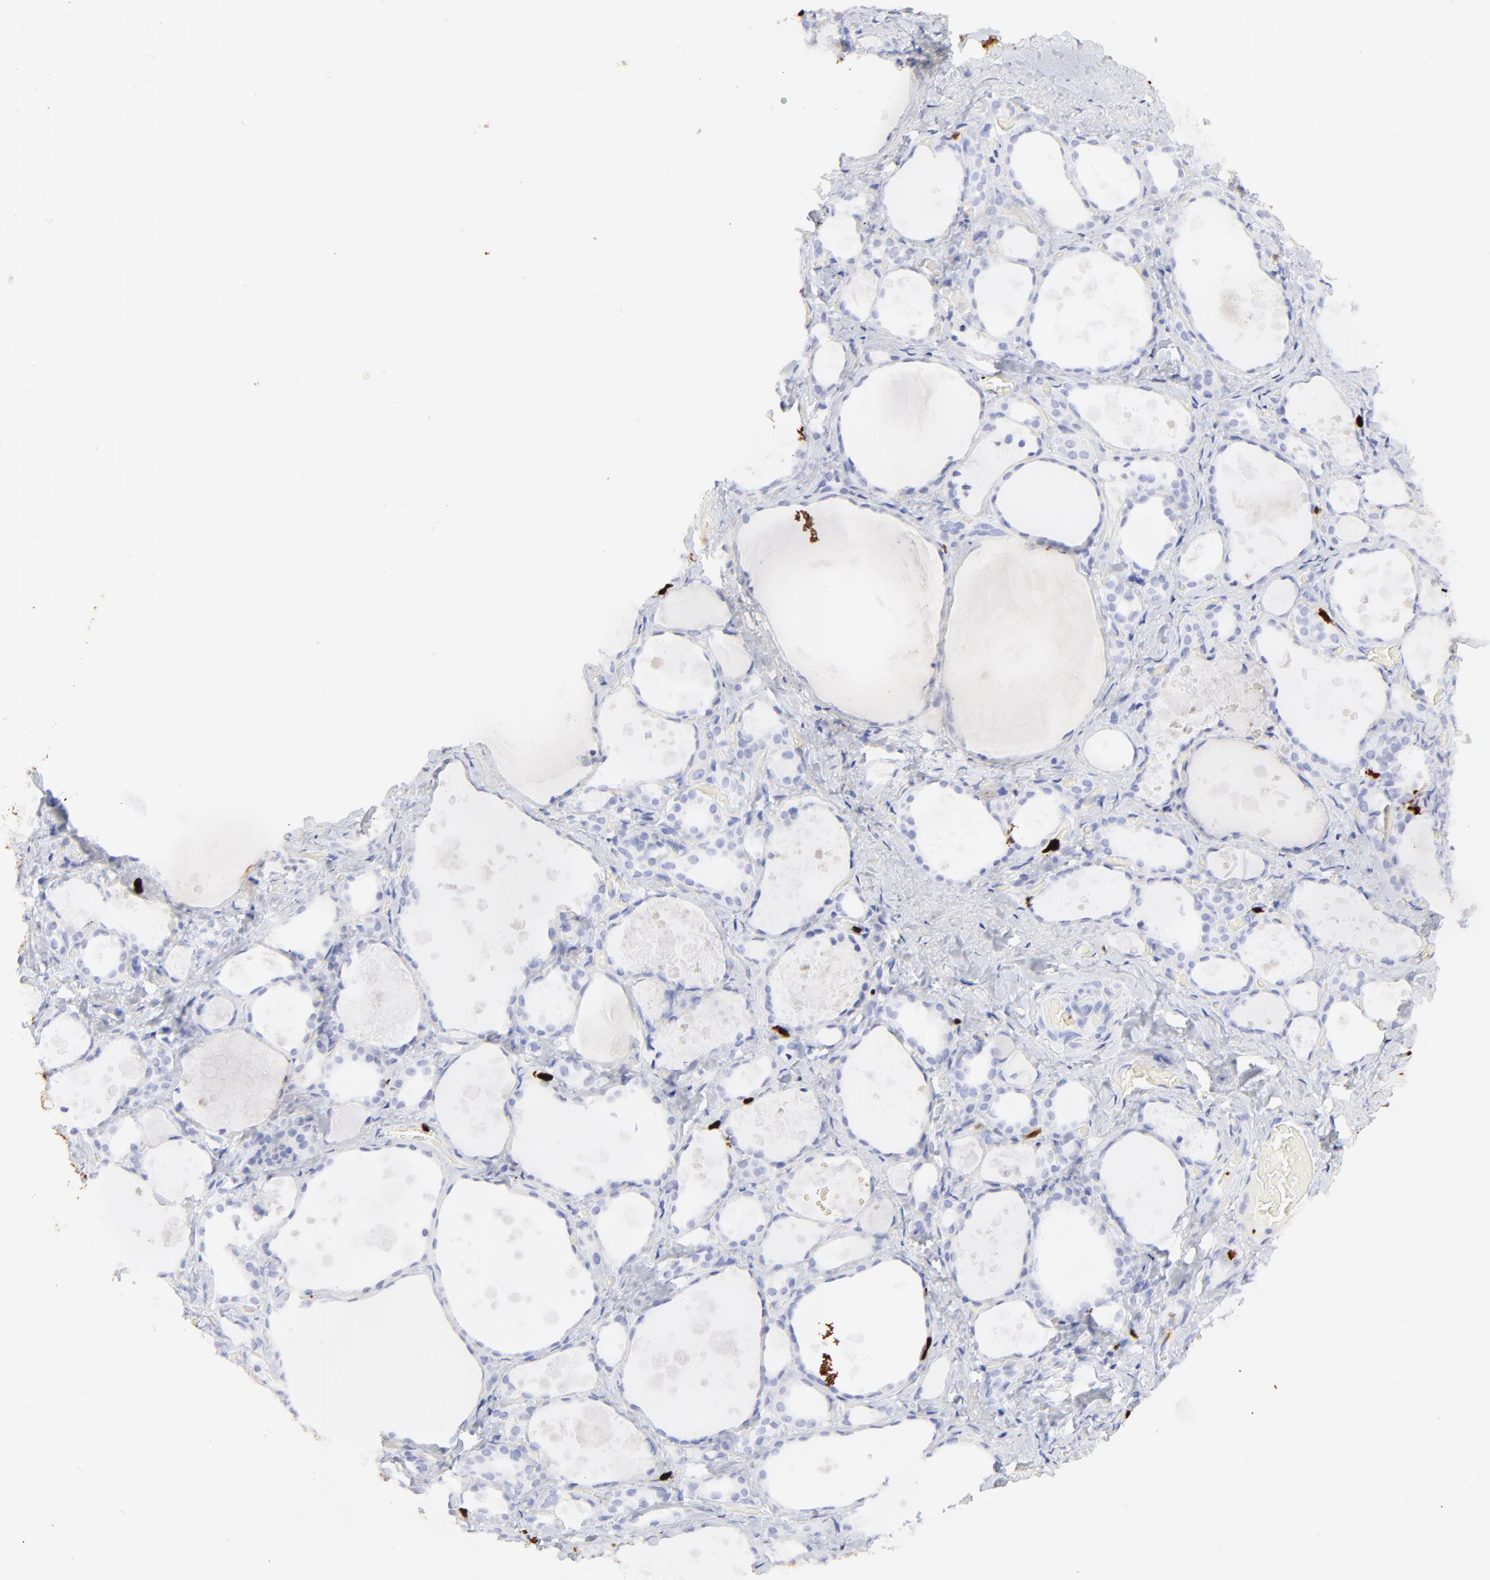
{"staining": {"intensity": "negative", "quantity": "none", "location": "none"}, "tissue": "thyroid gland", "cell_type": "Glandular cells", "image_type": "normal", "snomed": [{"axis": "morphology", "description": "Normal tissue, NOS"}, {"axis": "topography", "description": "Thyroid gland"}], "caption": "Immunohistochemistry of unremarkable human thyroid gland displays no staining in glandular cells.", "gene": "S100A12", "patient": {"sex": "female", "age": 75}}